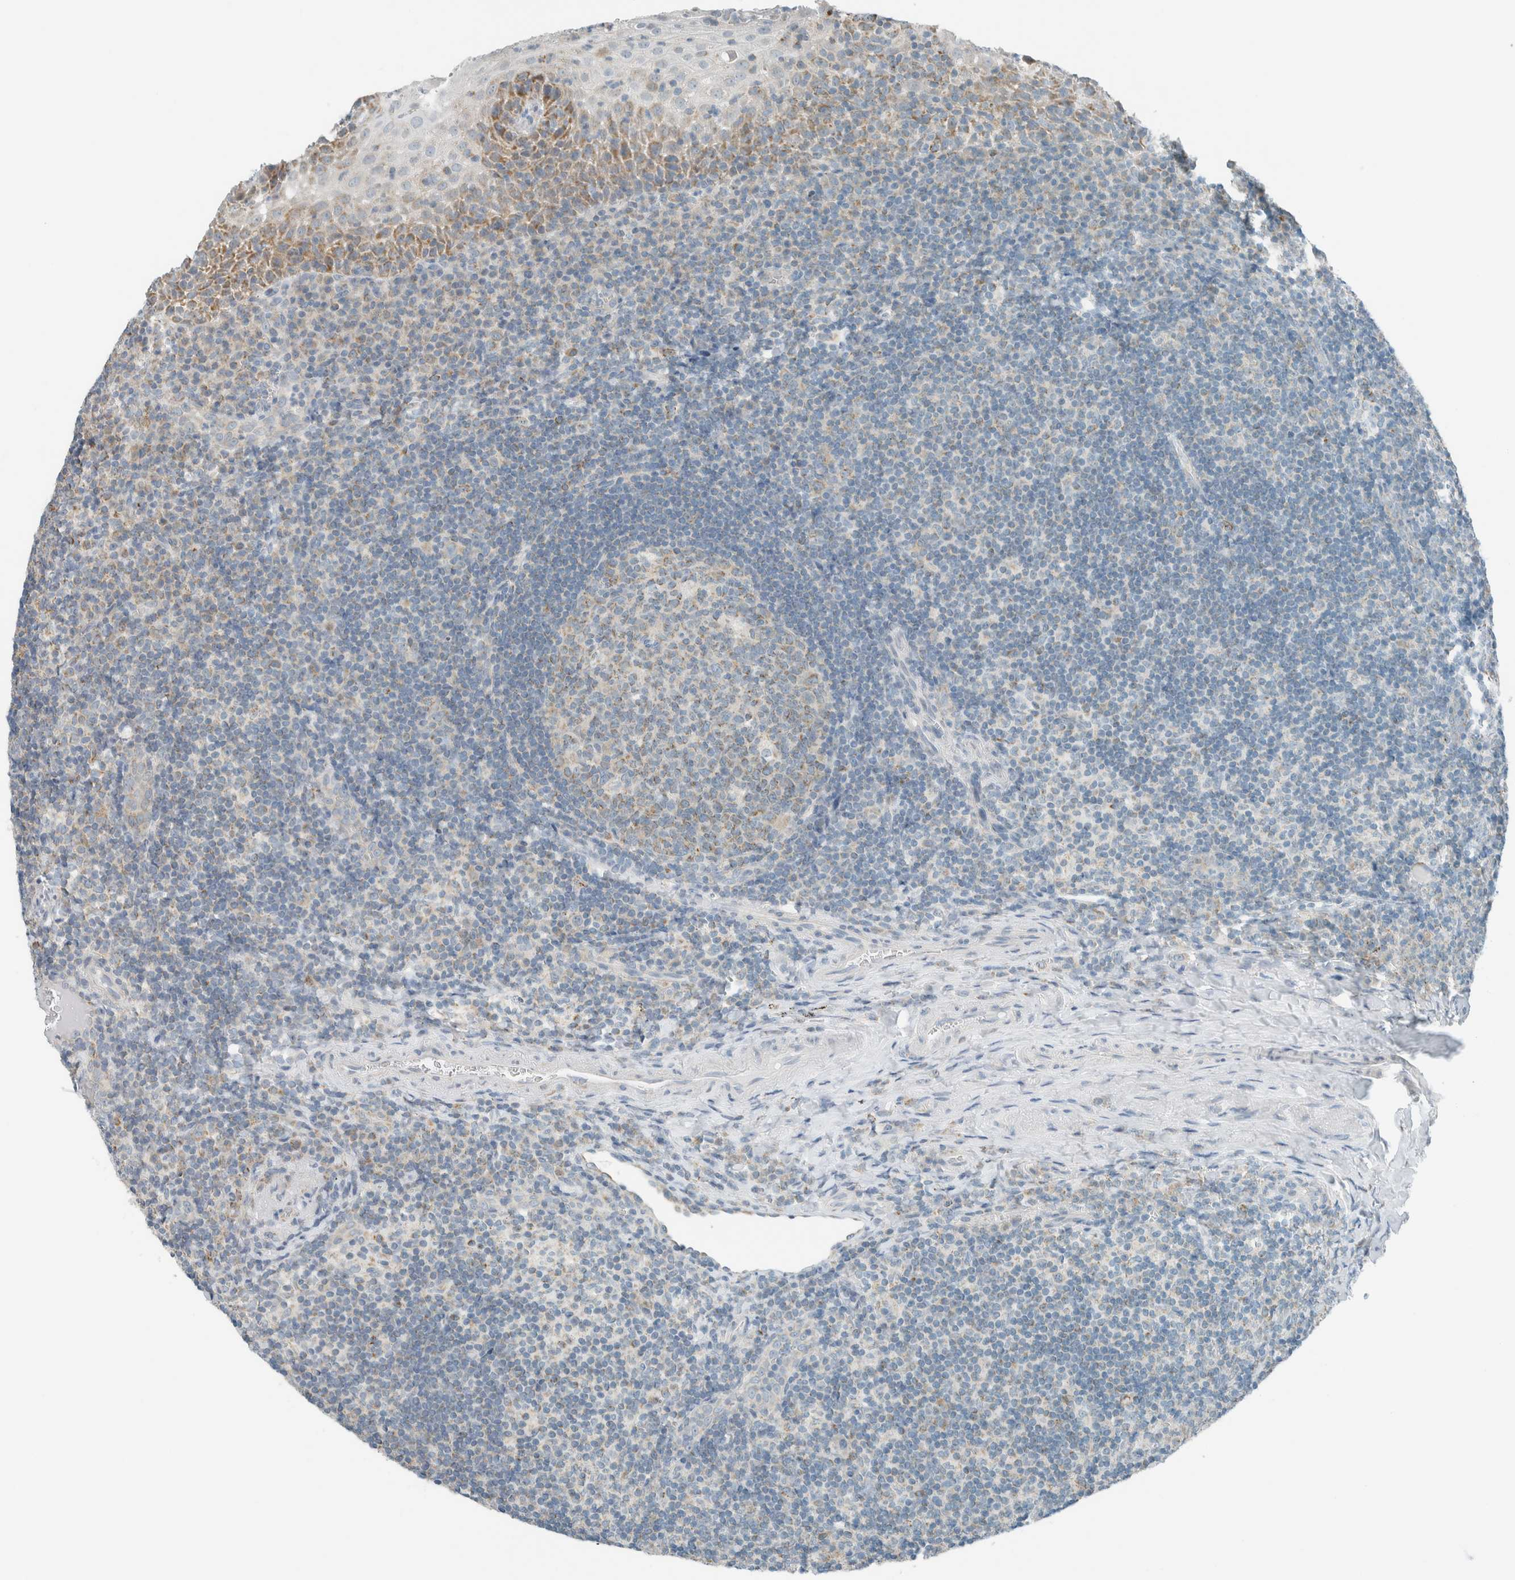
{"staining": {"intensity": "moderate", "quantity": "<25%", "location": "cytoplasmic/membranous"}, "tissue": "tonsil", "cell_type": "Germinal center cells", "image_type": "normal", "snomed": [{"axis": "morphology", "description": "Normal tissue, NOS"}, {"axis": "topography", "description": "Tonsil"}], "caption": "Benign tonsil demonstrates moderate cytoplasmic/membranous staining in approximately <25% of germinal center cells, visualized by immunohistochemistry. The staining was performed using DAB (3,3'-diaminobenzidine) to visualize the protein expression in brown, while the nuclei were stained in blue with hematoxylin (Magnification: 20x).", "gene": "AARSD1", "patient": {"sex": "male", "age": 37}}